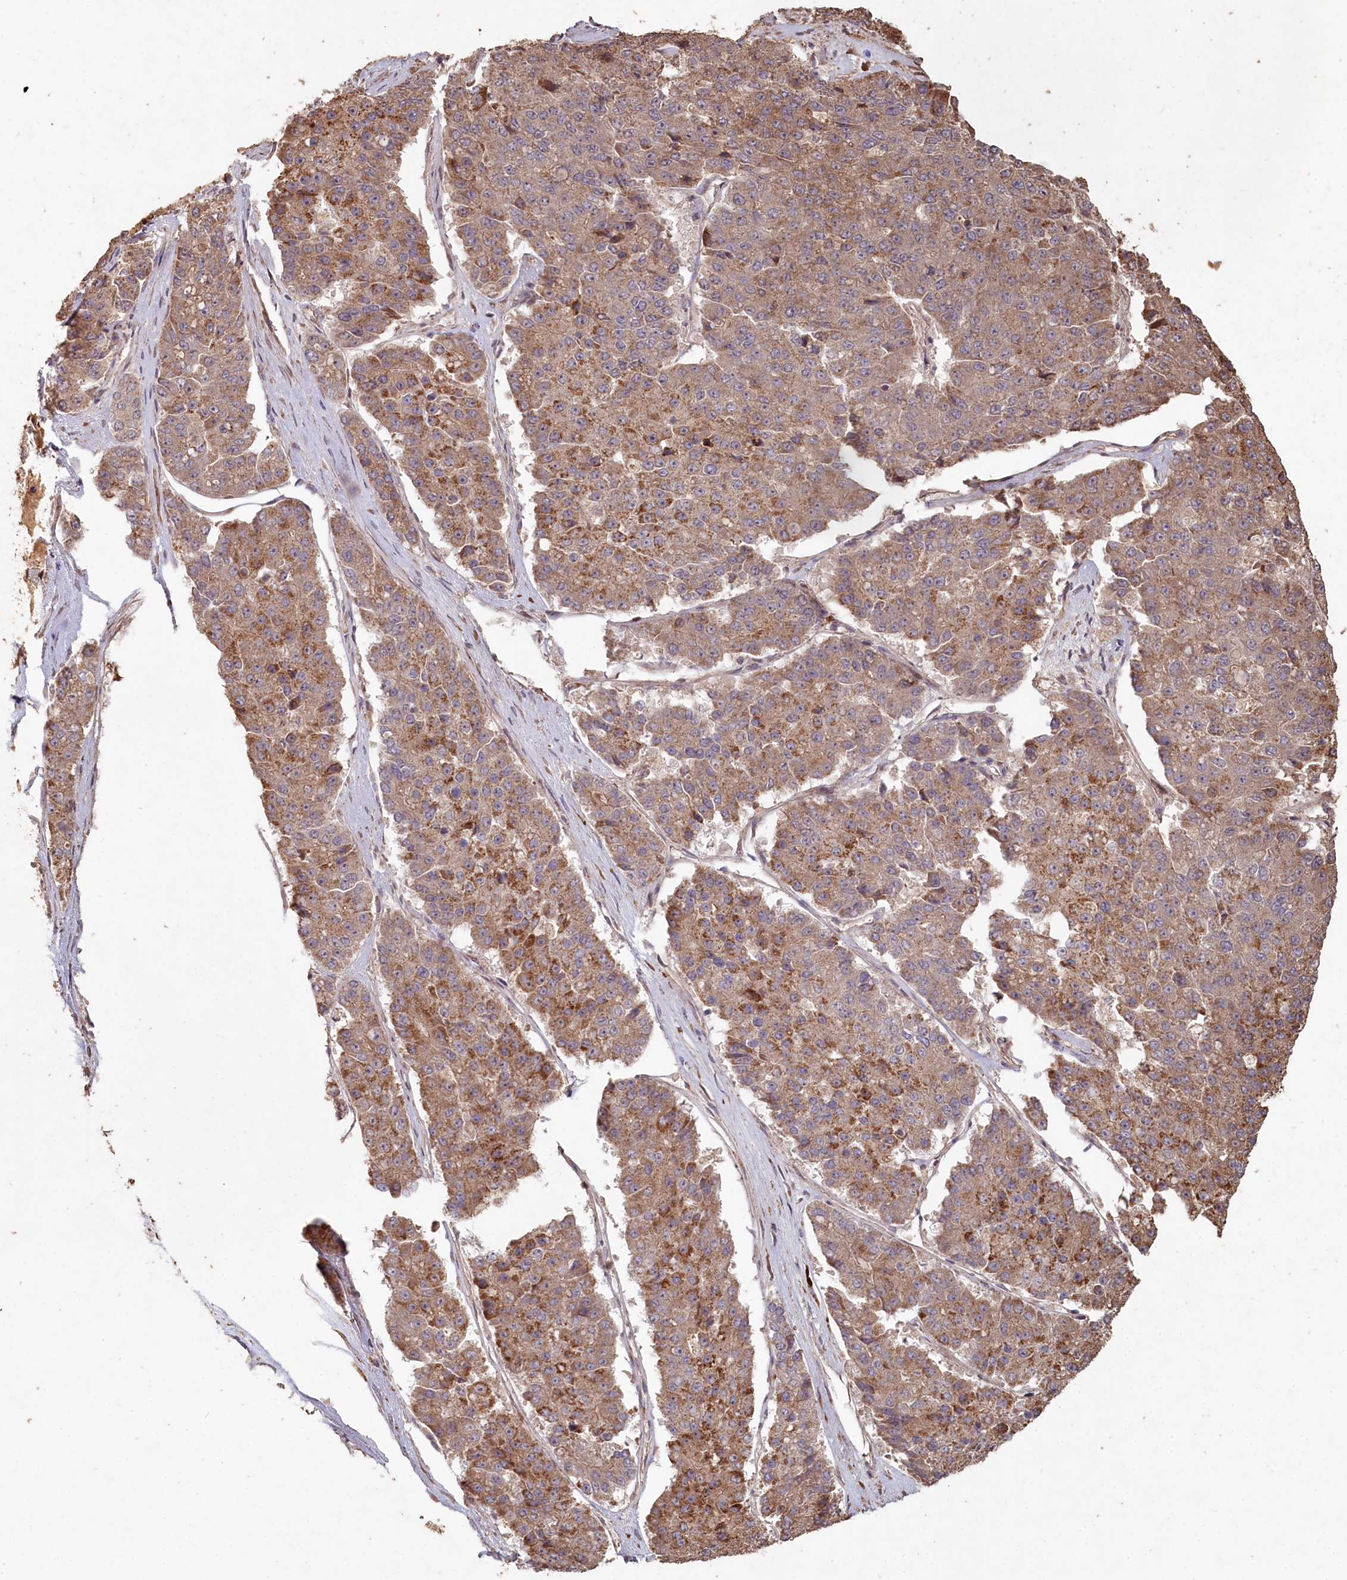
{"staining": {"intensity": "moderate", "quantity": ">75%", "location": "cytoplasmic/membranous"}, "tissue": "pancreatic cancer", "cell_type": "Tumor cells", "image_type": "cancer", "snomed": [{"axis": "morphology", "description": "Adenocarcinoma, NOS"}, {"axis": "topography", "description": "Pancreas"}], "caption": "Approximately >75% of tumor cells in human pancreatic cancer (adenocarcinoma) exhibit moderate cytoplasmic/membranous protein expression as visualized by brown immunohistochemical staining.", "gene": "HAL", "patient": {"sex": "male", "age": 50}}